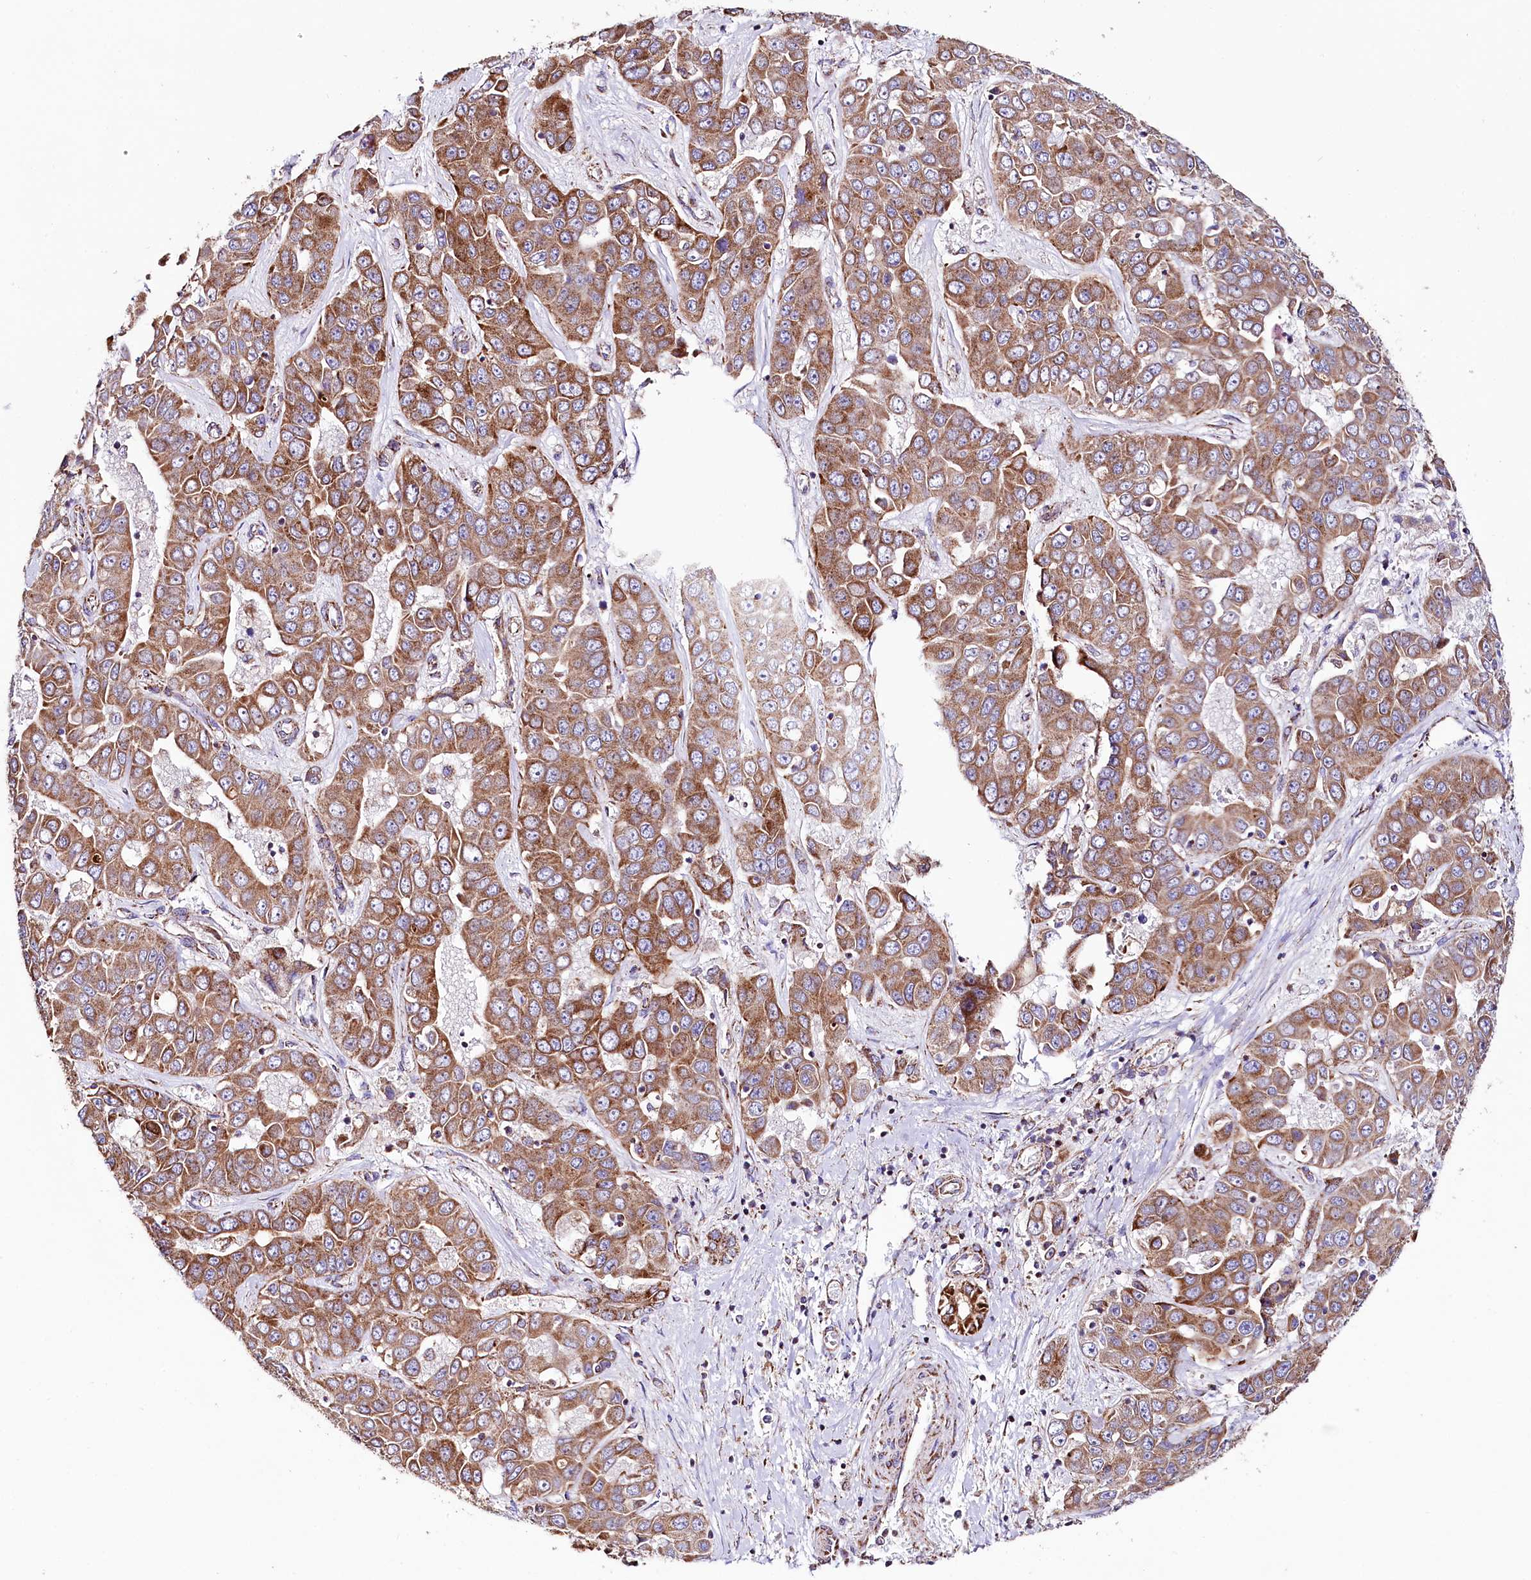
{"staining": {"intensity": "moderate", "quantity": ">75%", "location": "cytoplasmic/membranous"}, "tissue": "liver cancer", "cell_type": "Tumor cells", "image_type": "cancer", "snomed": [{"axis": "morphology", "description": "Cholangiocarcinoma"}, {"axis": "topography", "description": "Liver"}], "caption": "Immunohistochemistry (DAB) staining of cholangiocarcinoma (liver) demonstrates moderate cytoplasmic/membranous protein positivity in about >75% of tumor cells.", "gene": "APLP2", "patient": {"sex": "female", "age": 52}}